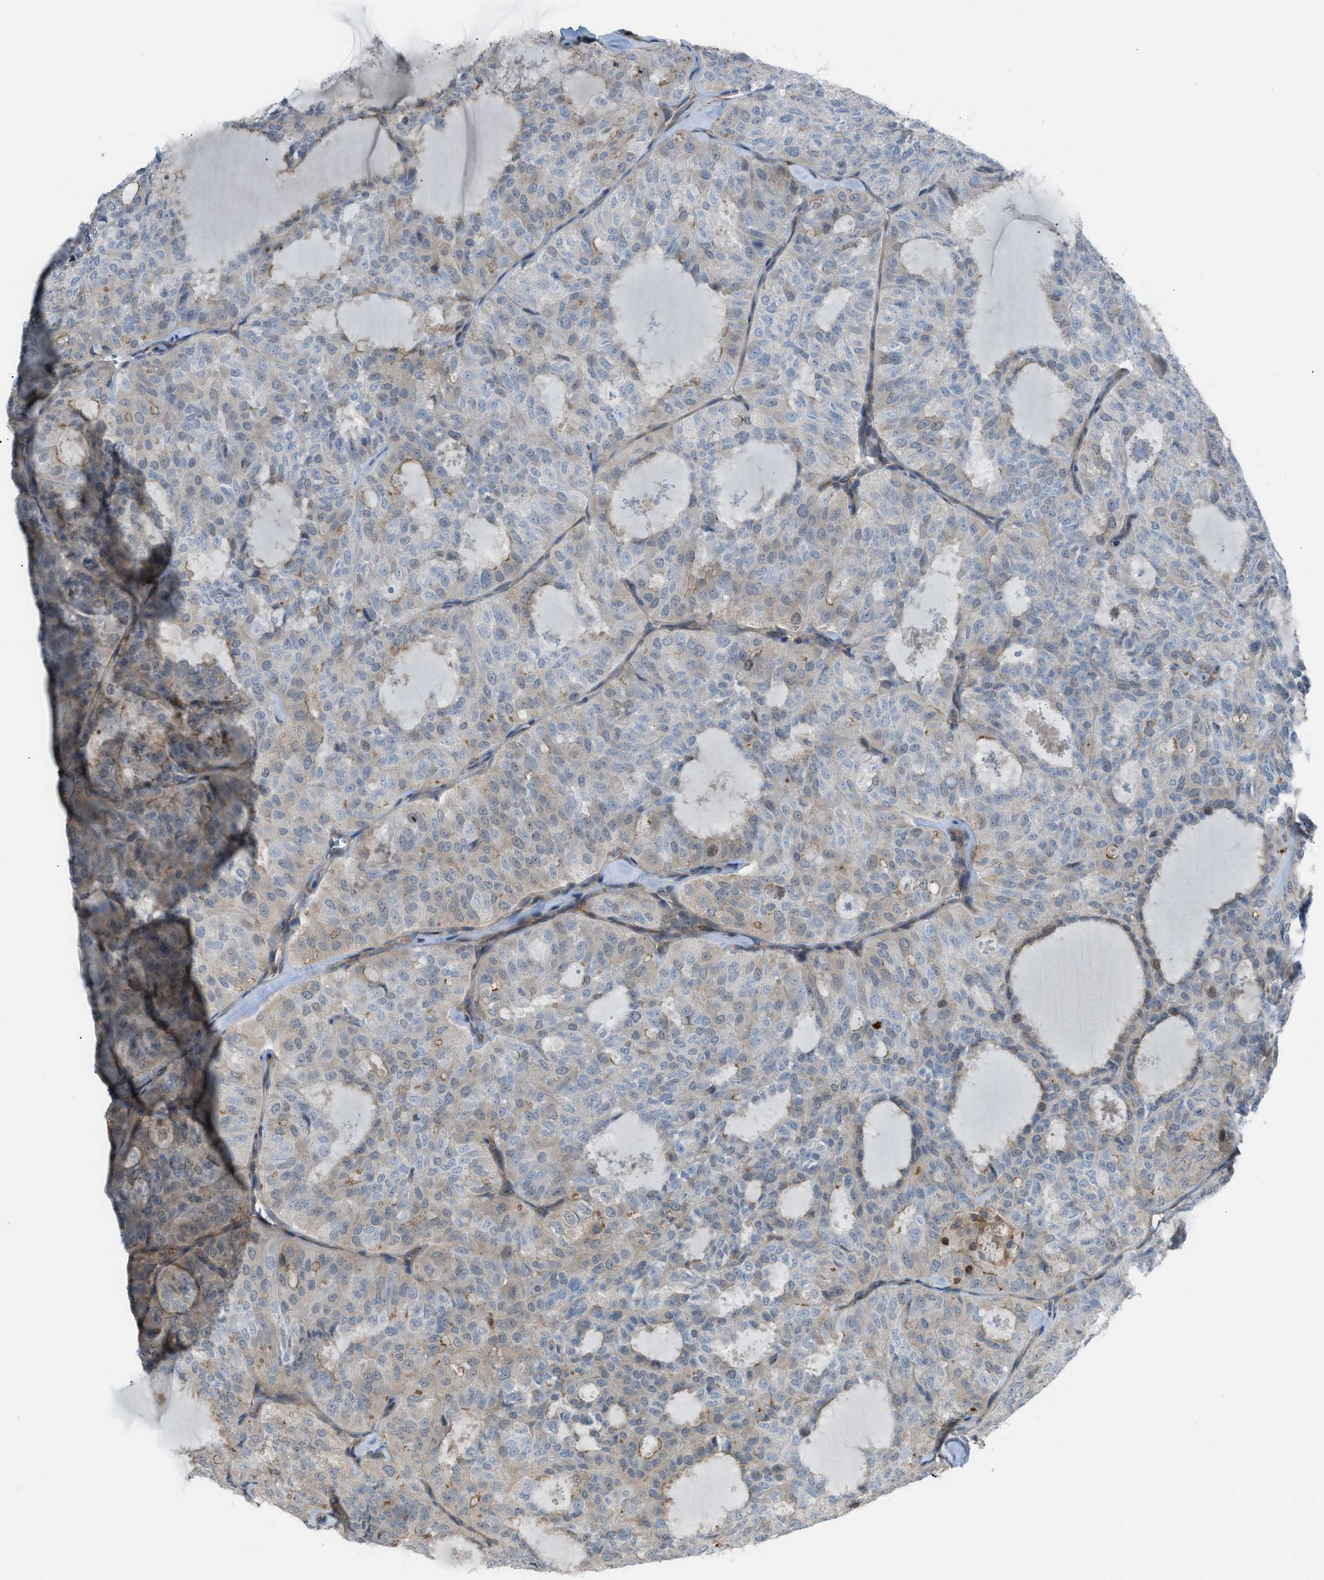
{"staining": {"intensity": "weak", "quantity": "<25%", "location": "cytoplasmic/membranous"}, "tissue": "thyroid cancer", "cell_type": "Tumor cells", "image_type": "cancer", "snomed": [{"axis": "morphology", "description": "Follicular adenoma carcinoma, NOS"}, {"axis": "topography", "description": "Thyroid gland"}], "caption": "Protein analysis of follicular adenoma carcinoma (thyroid) shows no significant positivity in tumor cells. (DAB (3,3'-diaminobenzidine) immunohistochemistry (IHC) visualized using brightfield microscopy, high magnification).", "gene": "DYRK1A", "patient": {"sex": "male", "age": 75}}